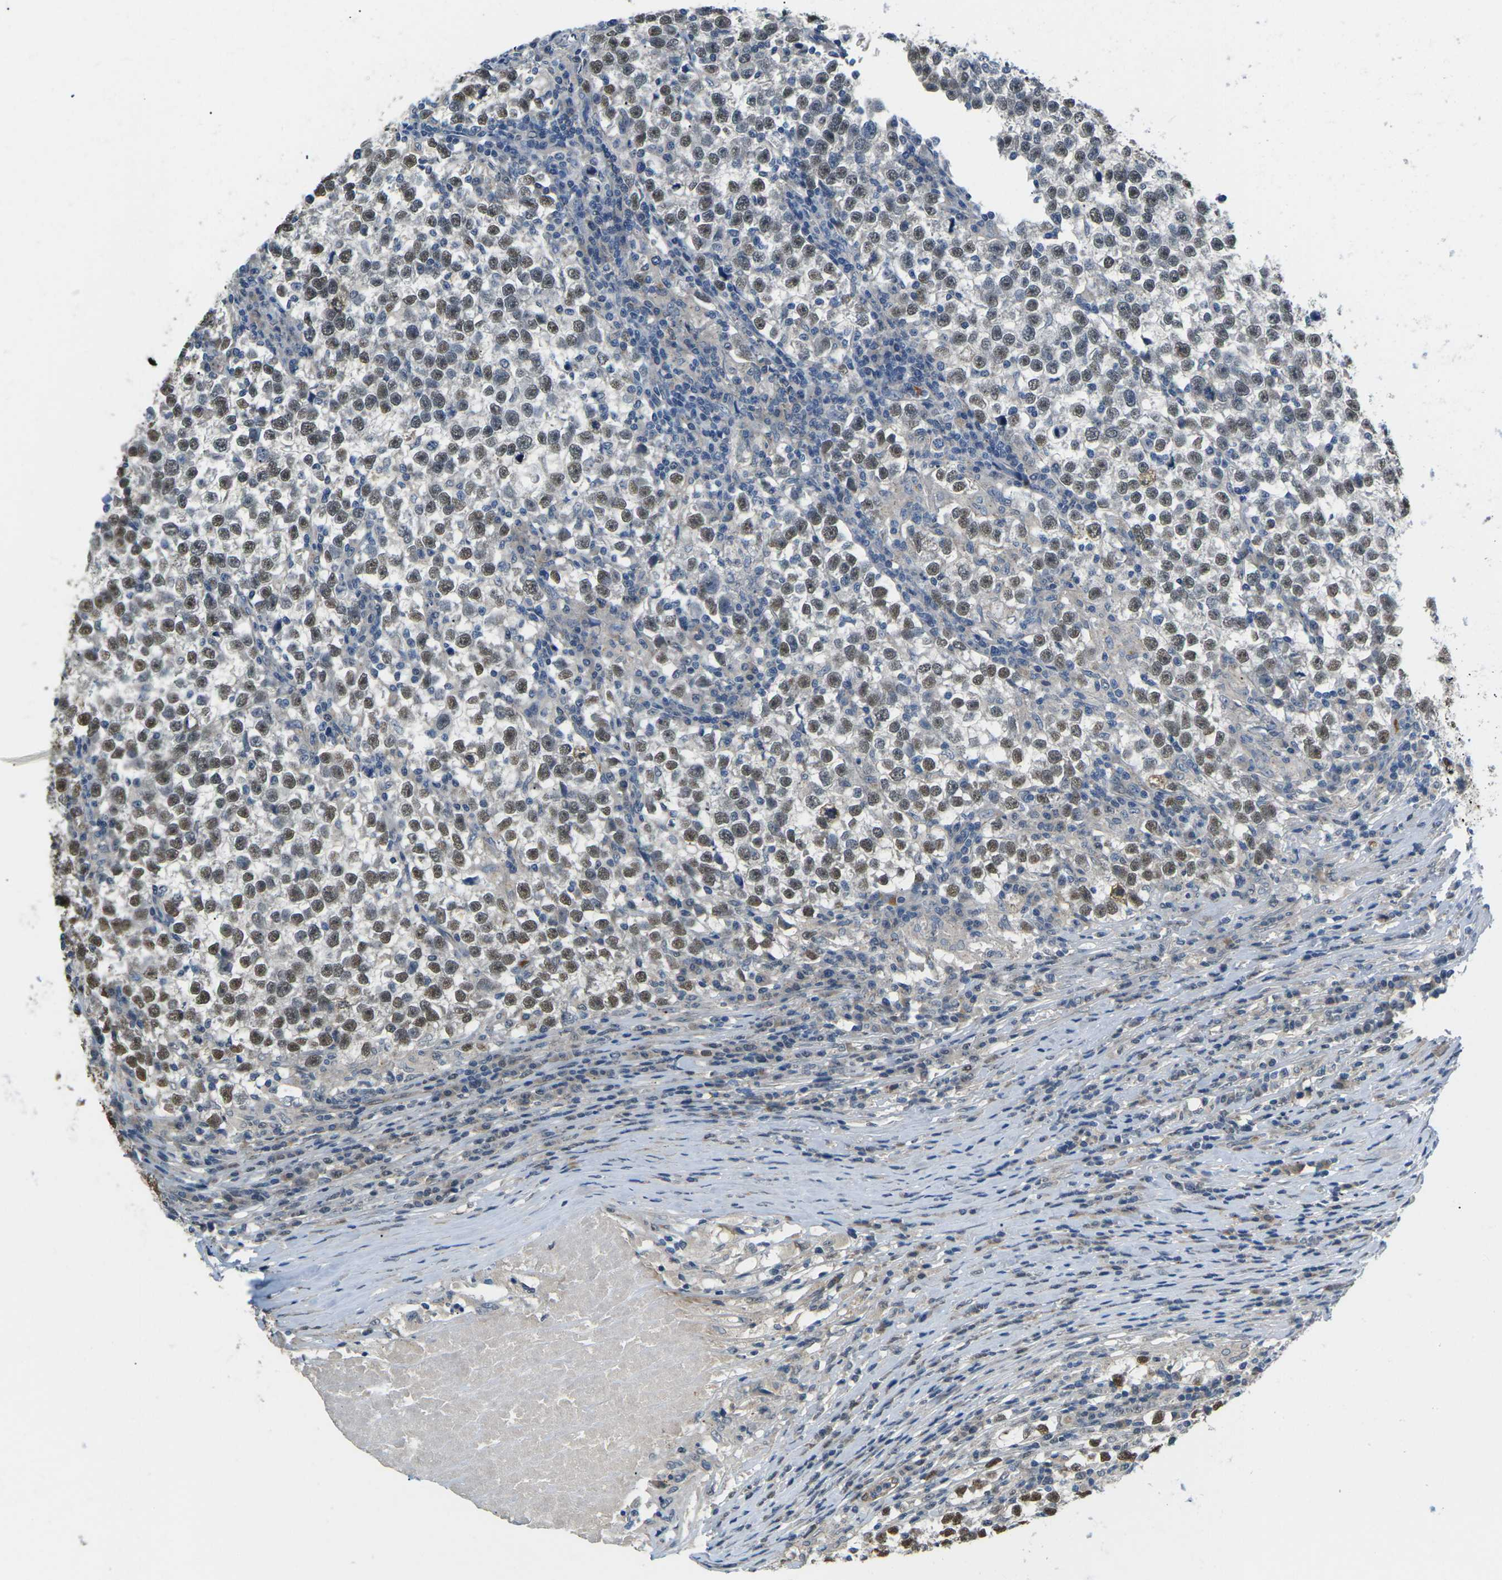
{"staining": {"intensity": "moderate", "quantity": ">75%", "location": "nuclear"}, "tissue": "testis cancer", "cell_type": "Tumor cells", "image_type": "cancer", "snomed": [{"axis": "morphology", "description": "Normal tissue, NOS"}, {"axis": "morphology", "description": "Seminoma, NOS"}, {"axis": "topography", "description": "Testis"}], "caption": "Protein expression analysis of seminoma (testis) exhibits moderate nuclear expression in about >75% of tumor cells.", "gene": "ERBB4", "patient": {"sex": "male", "age": 43}}